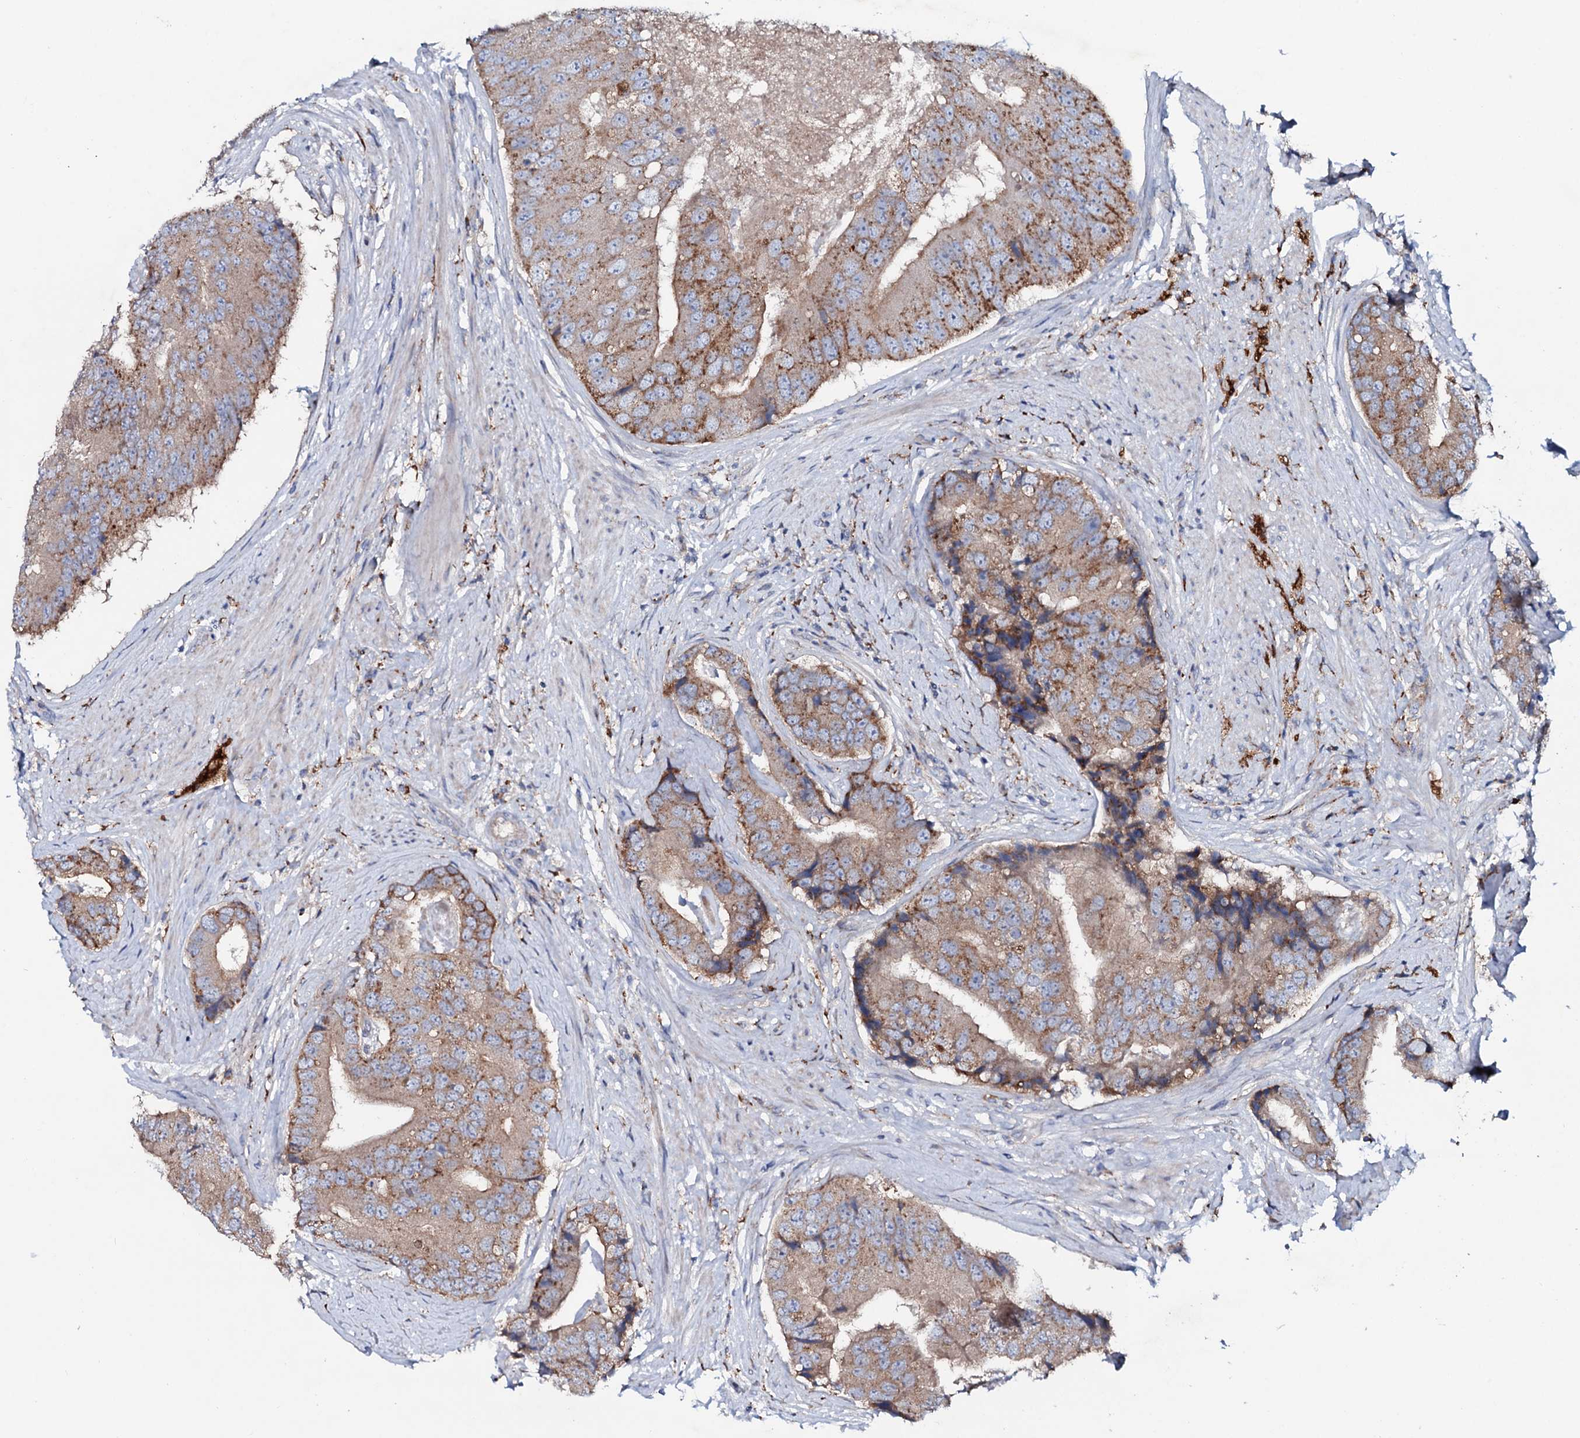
{"staining": {"intensity": "moderate", "quantity": "25%-75%", "location": "cytoplasmic/membranous"}, "tissue": "prostate cancer", "cell_type": "Tumor cells", "image_type": "cancer", "snomed": [{"axis": "morphology", "description": "Adenocarcinoma, High grade"}, {"axis": "topography", "description": "Prostate"}], "caption": "There is medium levels of moderate cytoplasmic/membranous expression in tumor cells of prostate cancer, as demonstrated by immunohistochemical staining (brown color).", "gene": "P2RX4", "patient": {"sex": "male", "age": 70}}